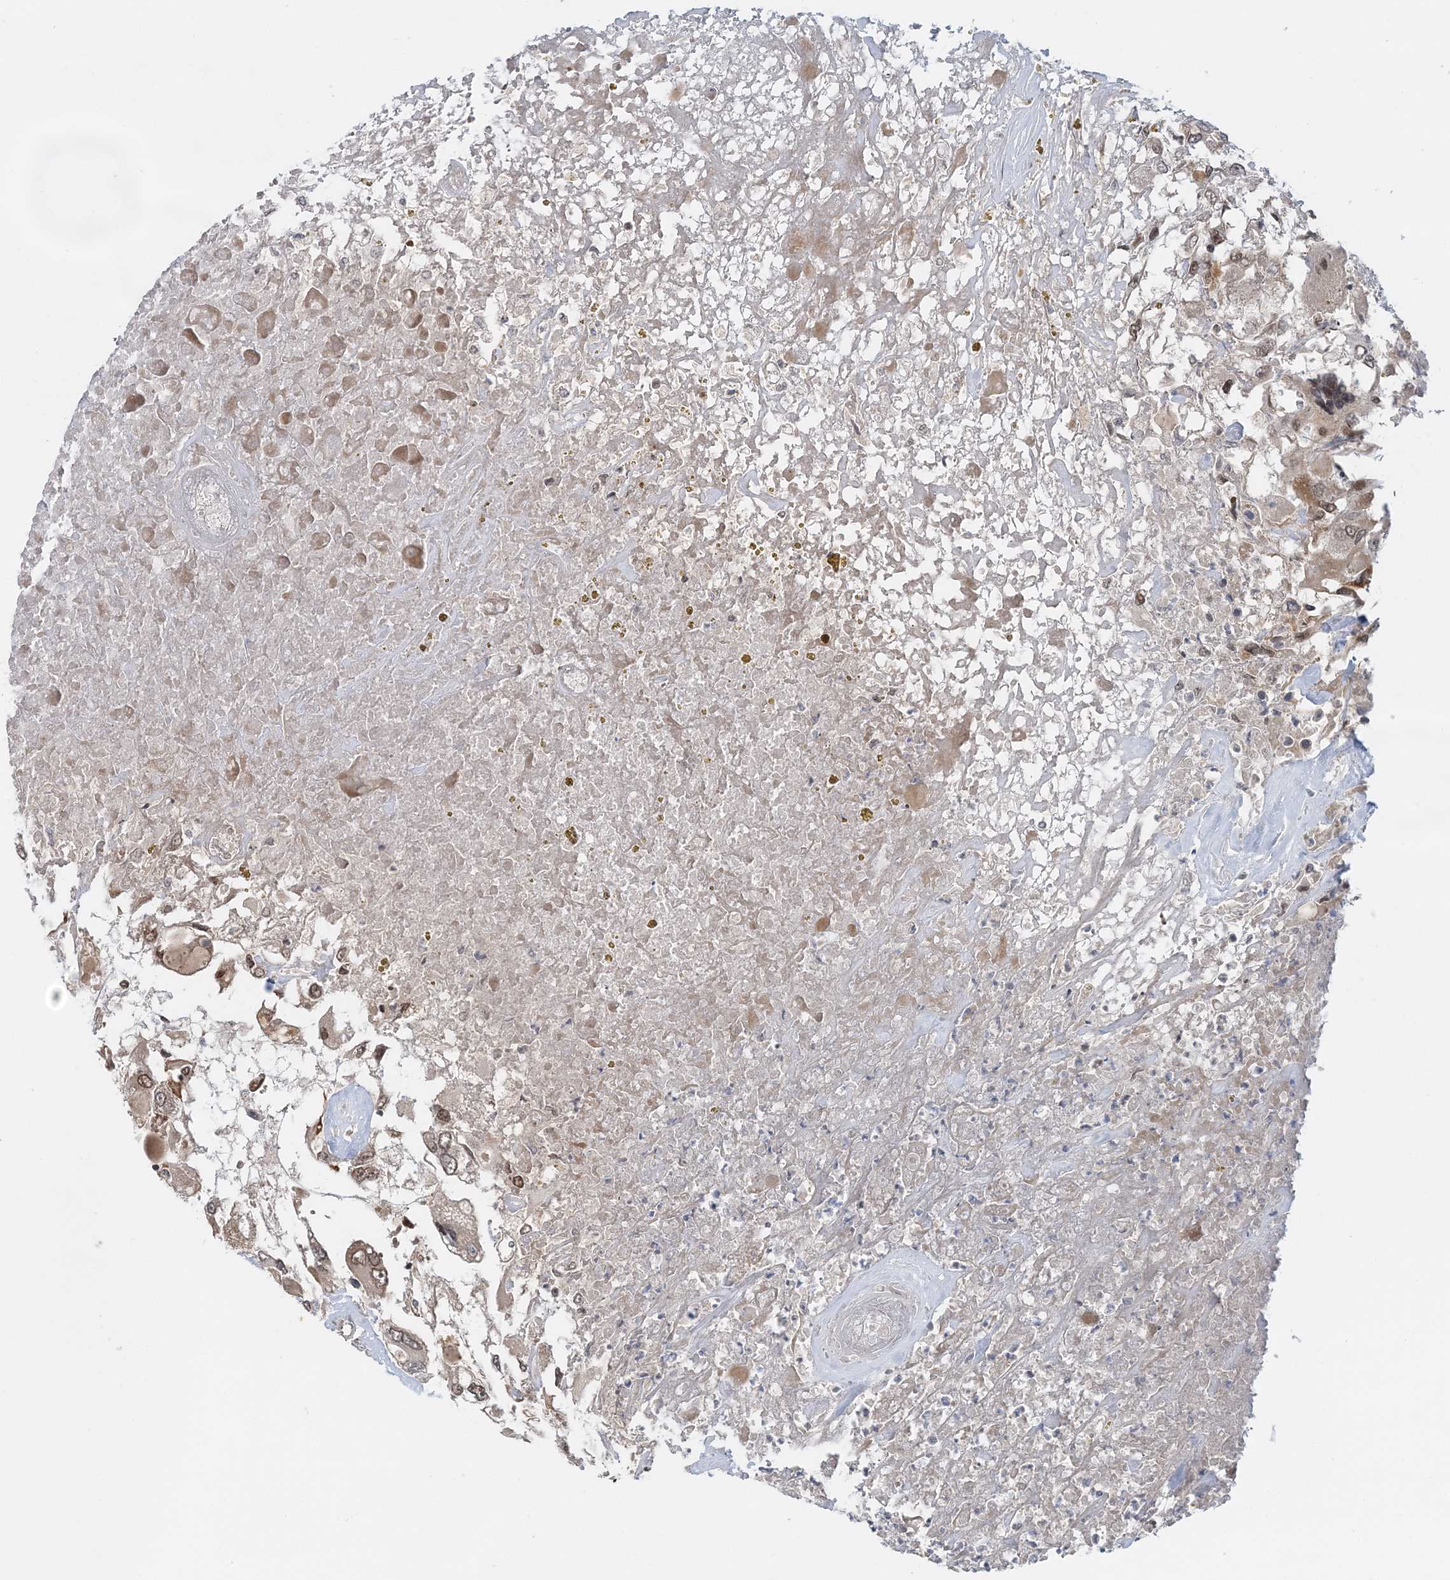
{"staining": {"intensity": "moderate", "quantity": ">75%", "location": "nuclear"}, "tissue": "renal cancer", "cell_type": "Tumor cells", "image_type": "cancer", "snomed": [{"axis": "morphology", "description": "Adenocarcinoma, NOS"}, {"axis": "topography", "description": "Kidney"}], "caption": "Immunohistochemistry staining of renal cancer (adenocarcinoma), which displays medium levels of moderate nuclear staining in about >75% of tumor cells indicating moderate nuclear protein staining. The staining was performed using DAB (brown) for protein detection and nuclei were counterstained in hematoxylin (blue).", "gene": "NOA1", "patient": {"sex": "female", "age": 52}}